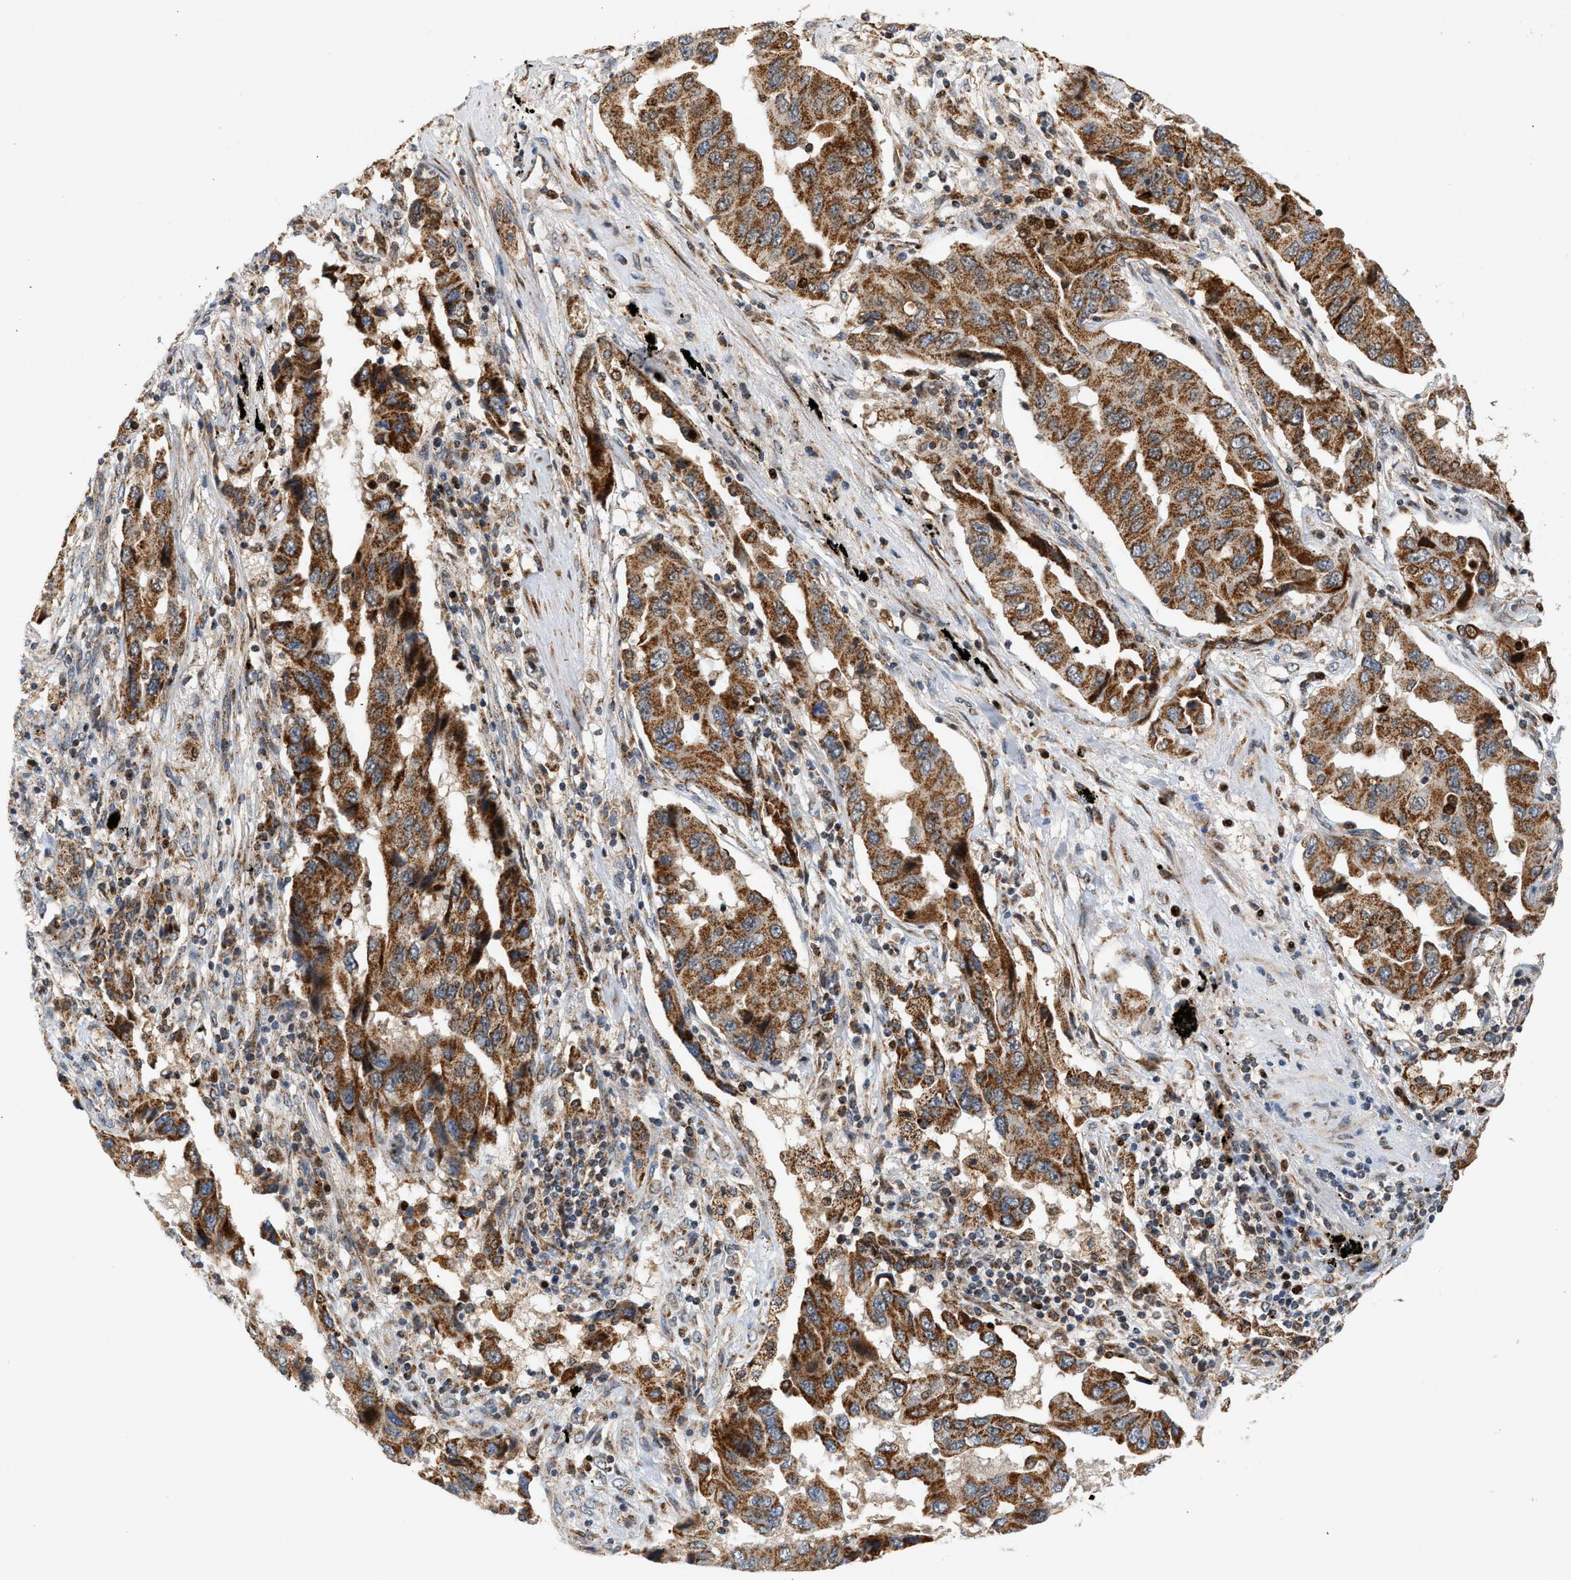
{"staining": {"intensity": "strong", "quantity": ">75%", "location": "cytoplasmic/membranous"}, "tissue": "lung cancer", "cell_type": "Tumor cells", "image_type": "cancer", "snomed": [{"axis": "morphology", "description": "Adenocarcinoma, NOS"}, {"axis": "topography", "description": "Lung"}], "caption": "Immunohistochemistry staining of adenocarcinoma (lung), which displays high levels of strong cytoplasmic/membranous expression in approximately >75% of tumor cells indicating strong cytoplasmic/membranous protein staining. The staining was performed using DAB (brown) for protein detection and nuclei were counterstained in hematoxylin (blue).", "gene": "MCU", "patient": {"sex": "female", "age": 65}}